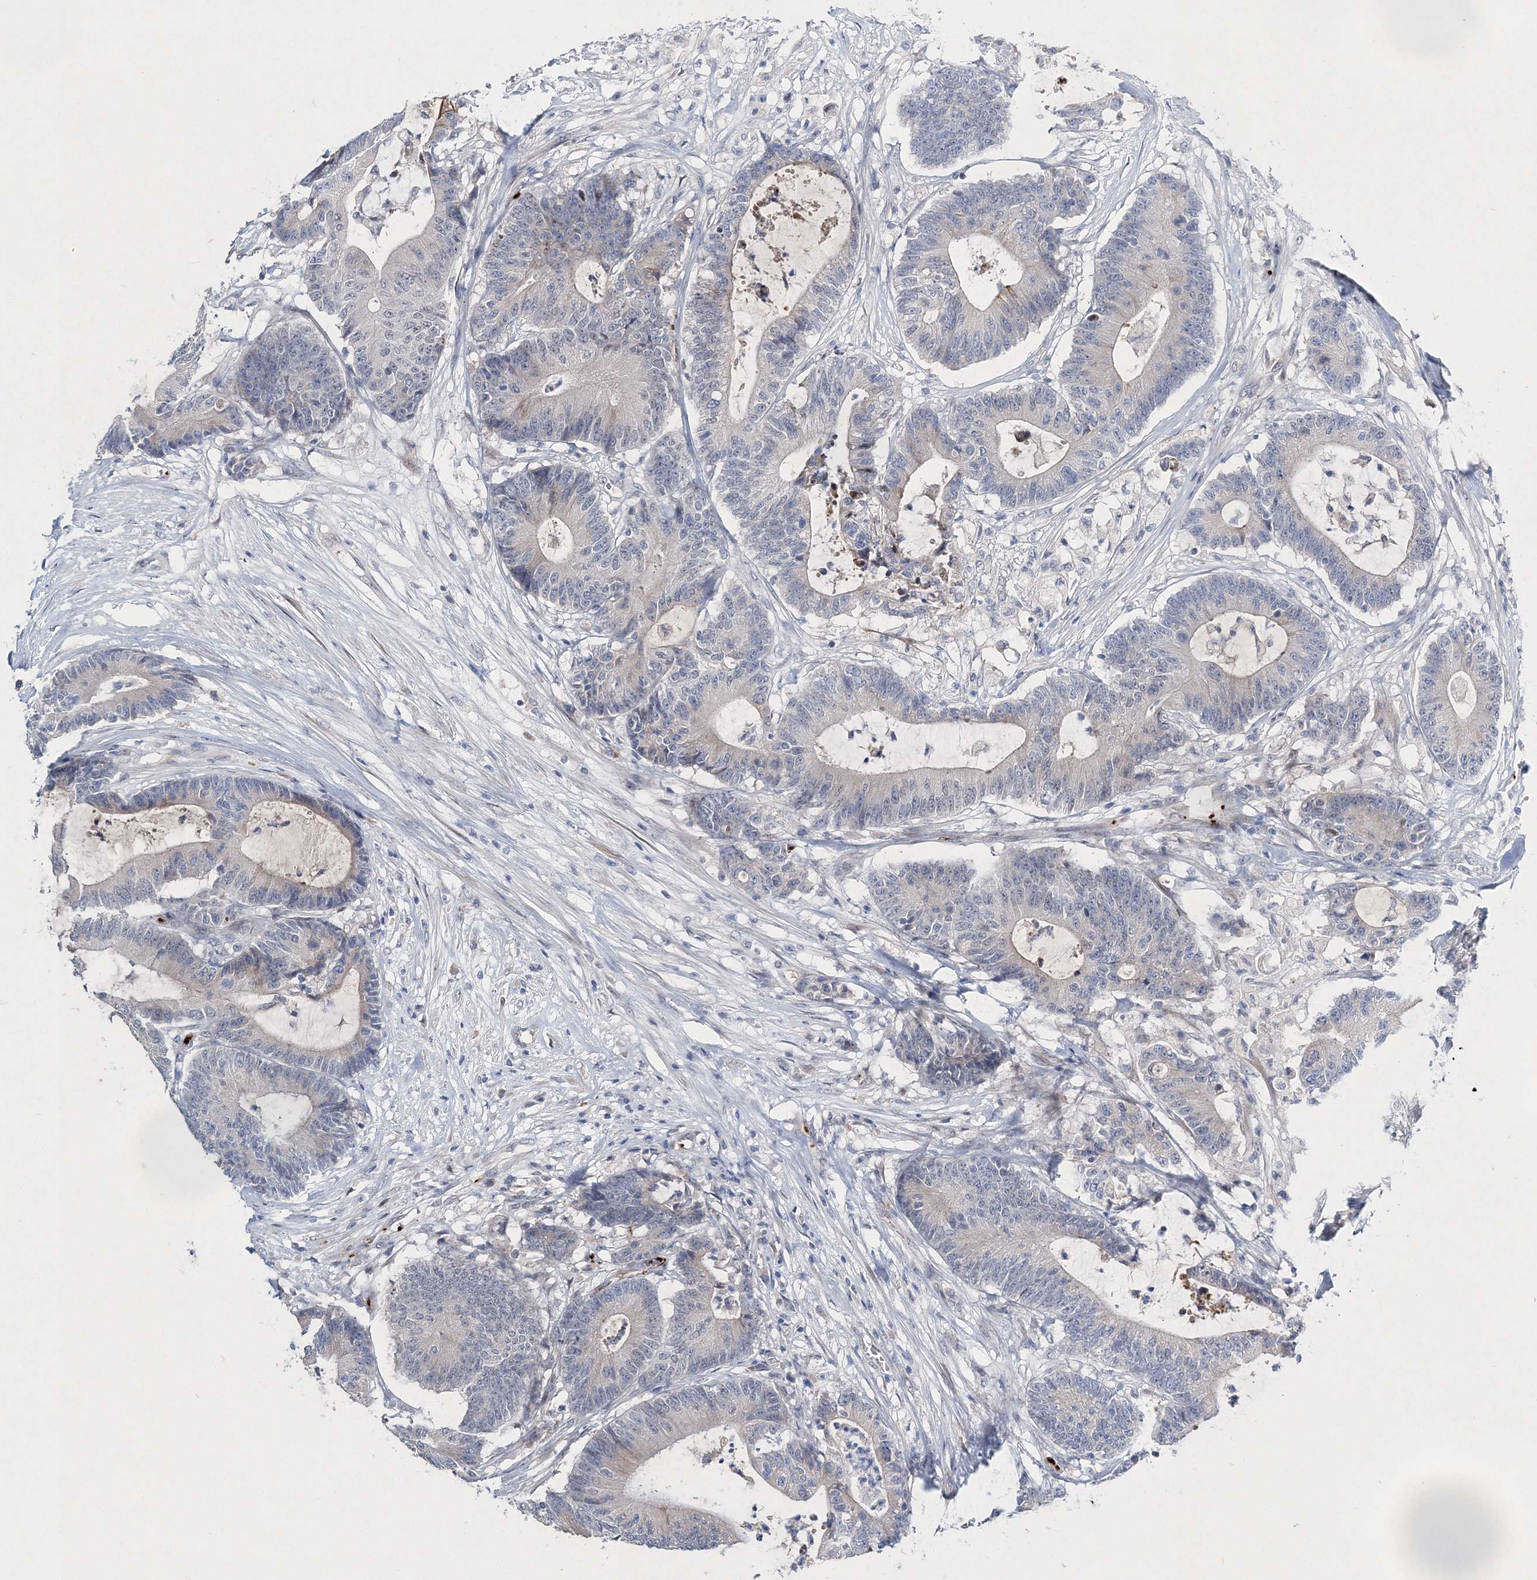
{"staining": {"intensity": "negative", "quantity": "none", "location": "none"}, "tissue": "colorectal cancer", "cell_type": "Tumor cells", "image_type": "cancer", "snomed": [{"axis": "morphology", "description": "Adenocarcinoma, NOS"}, {"axis": "topography", "description": "Colon"}], "caption": "Tumor cells are negative for brown protein staining in colorectal cancer (adenocarcinoma).", "gene": "MYOZ2", "patient": {"sex": "female", "age": 84}}